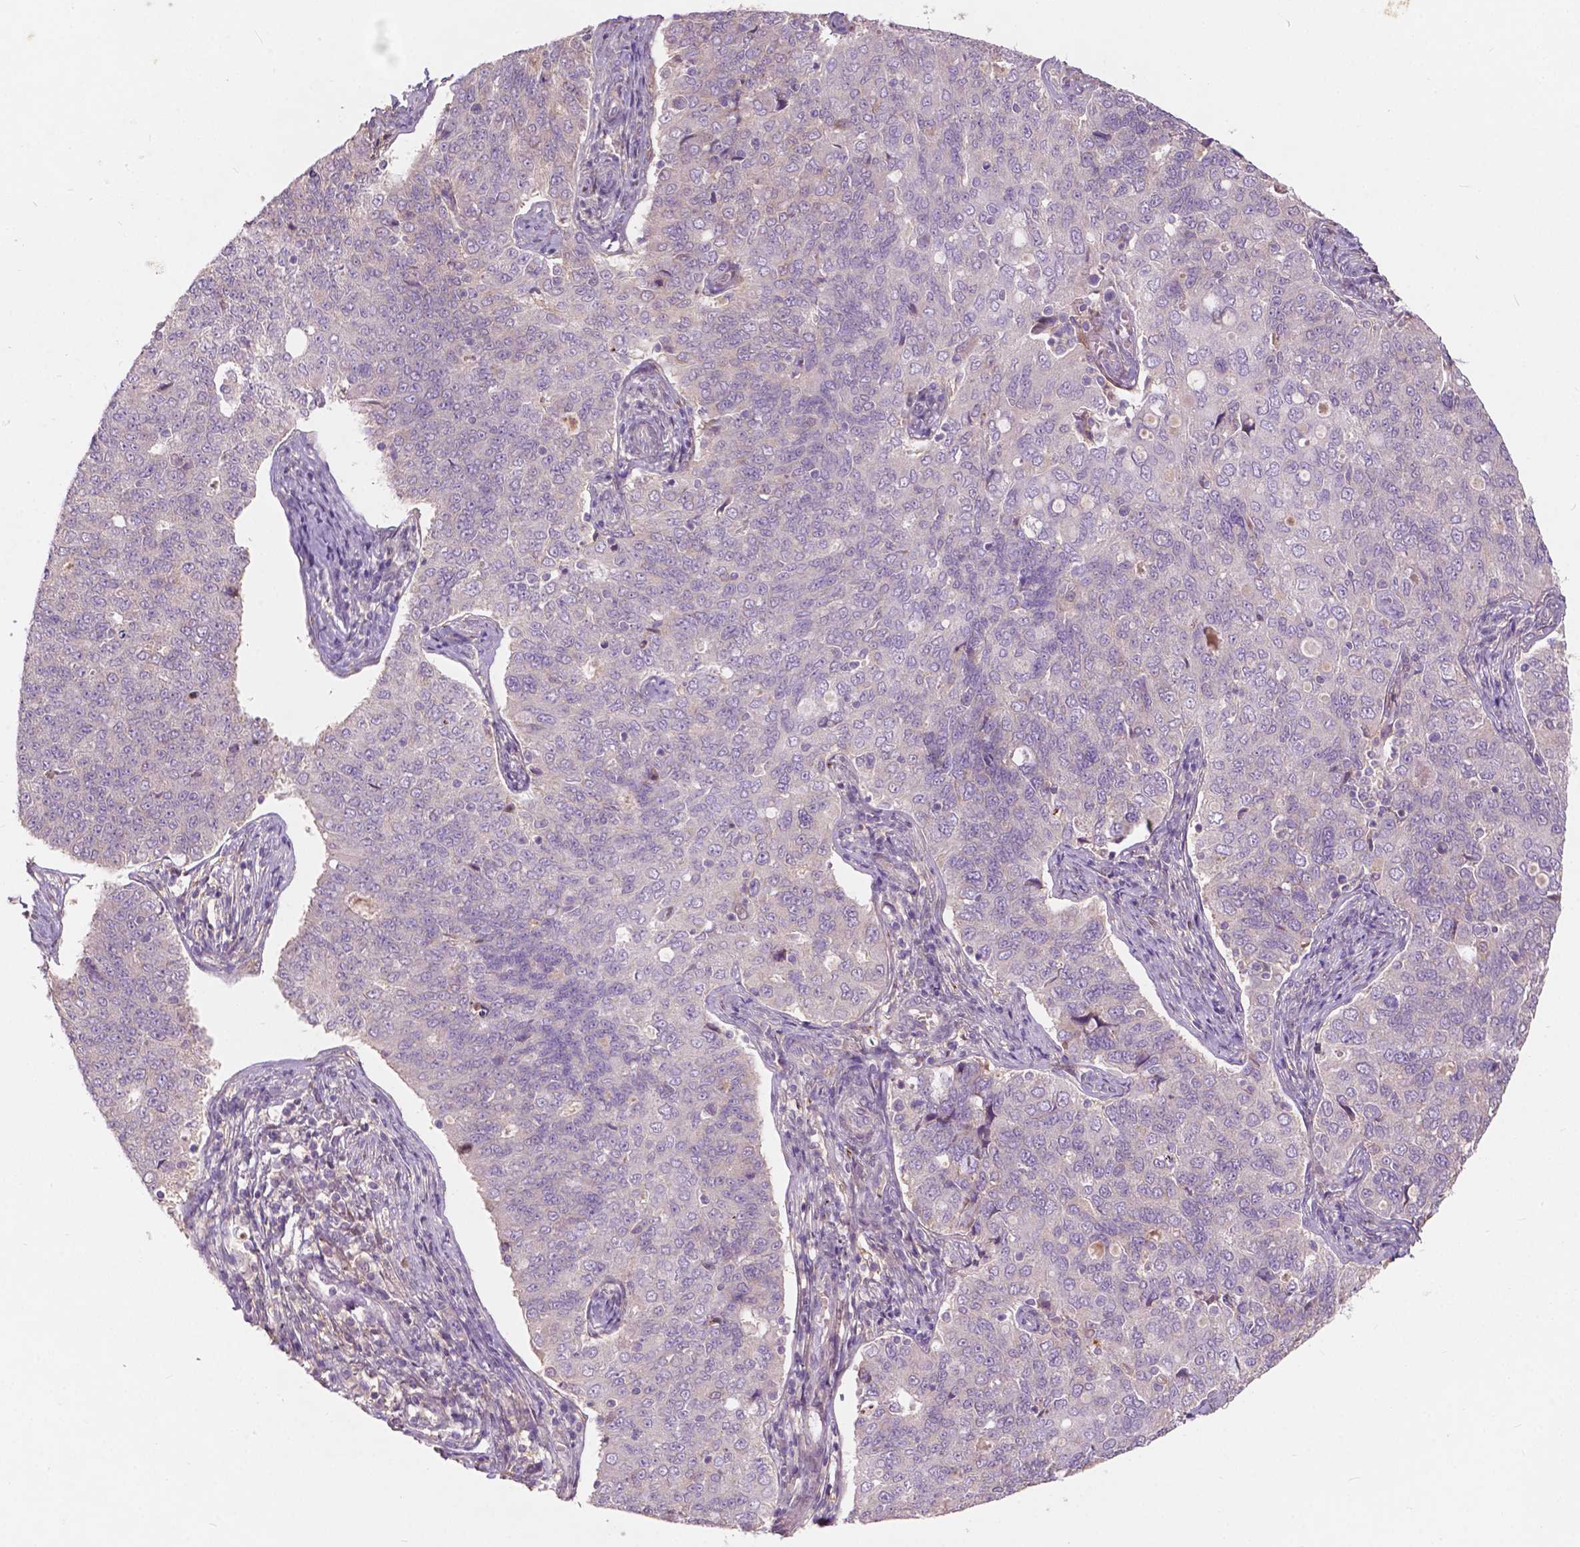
{"staining": {"intensity": "negative", "quantity": "none", "location": "none"}, "tissue": "endometrial cancer", "cell_type": "Tumor cells", "image_type": "cancer", "snomed": [{"axis": "morphology", "description": "Adenocarcinoma, NOS"}, {"axis": "topography", "description": "Endometrium"}], "caption": "Tumor cells are negative for protein expression in human endometrial cancer.", "gene": "GPR37", "patient": {"sex": "female", "age": 43}}